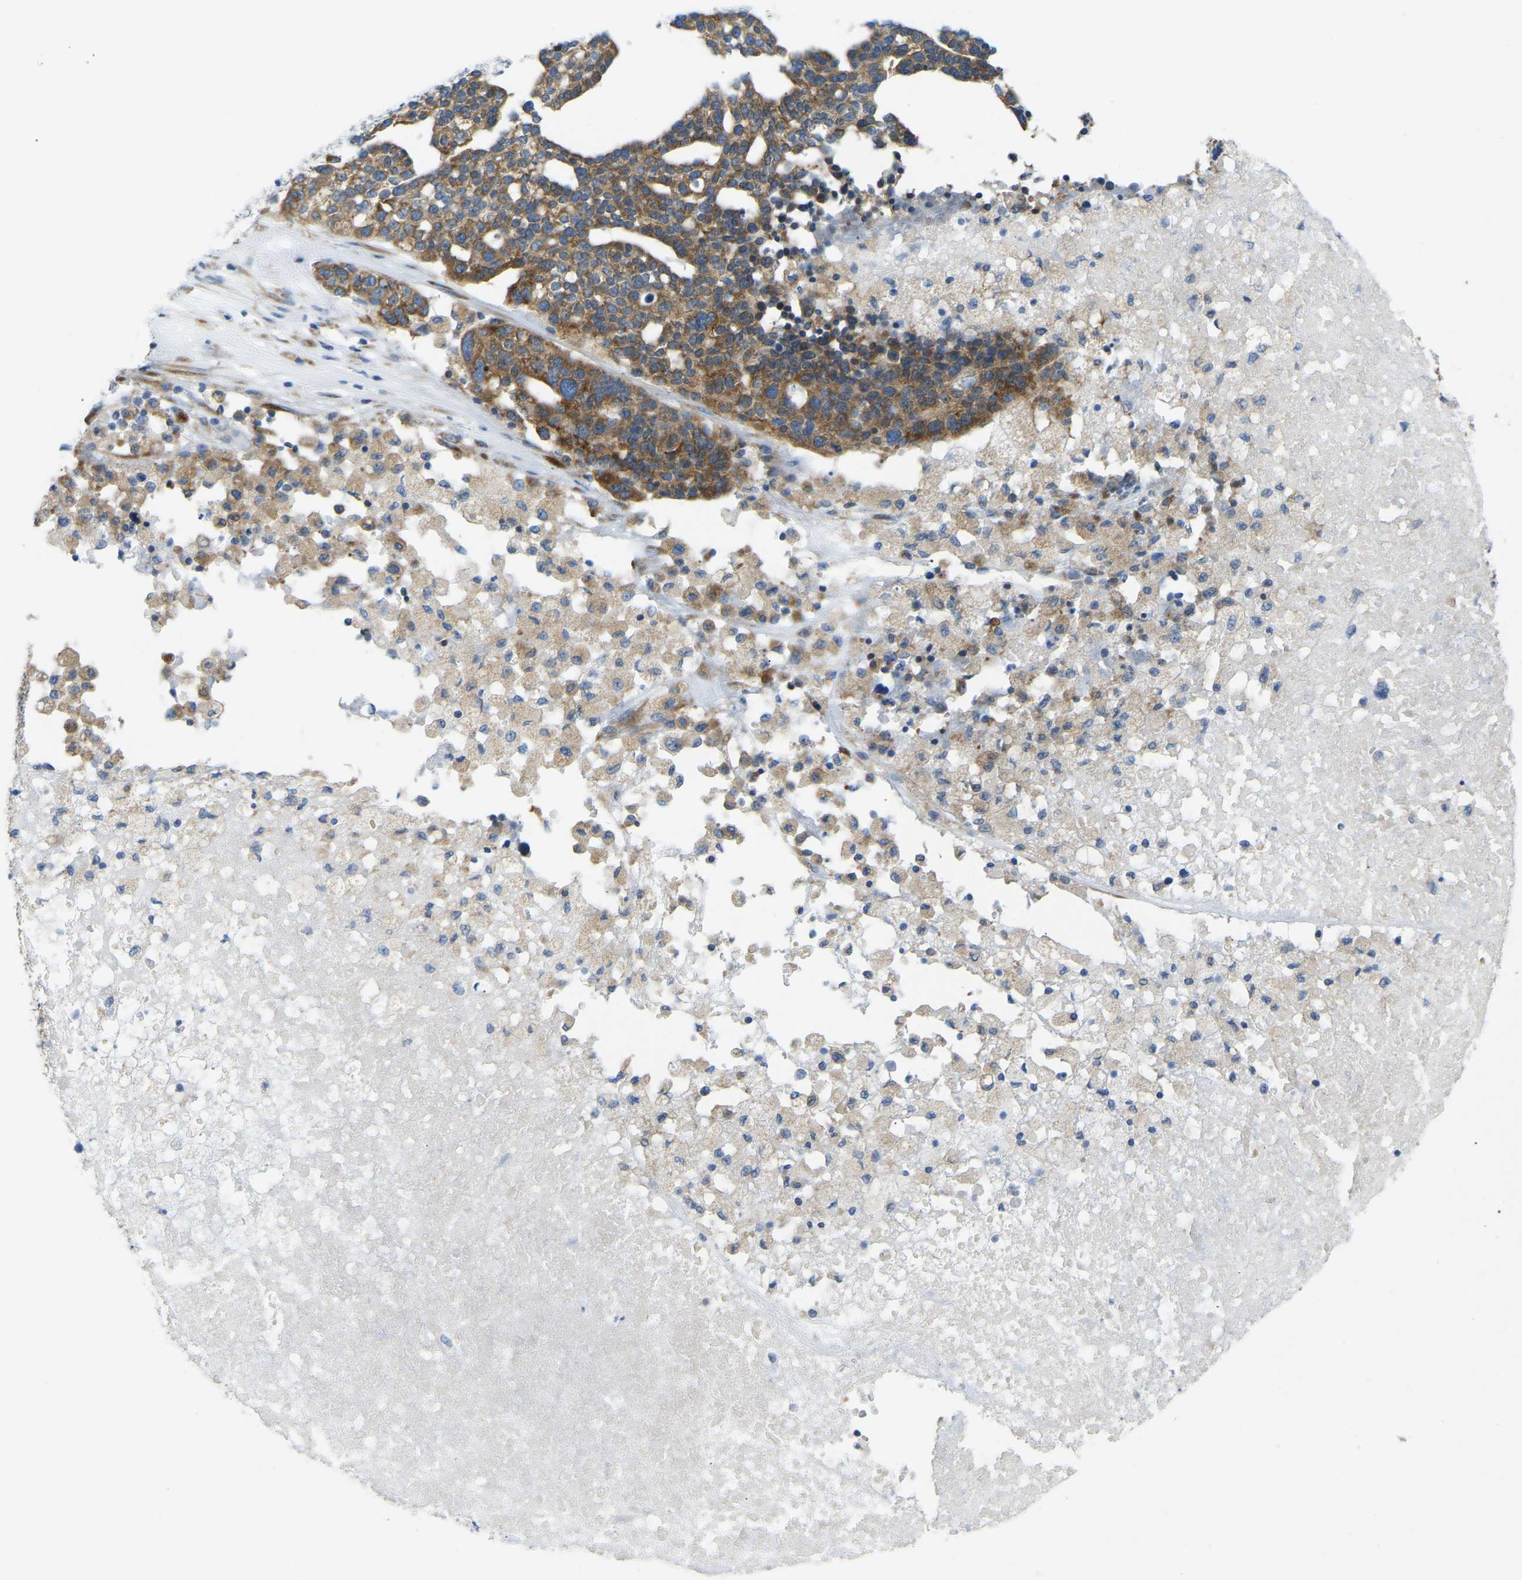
{"staining": {"intensity": "strong", "quantity": ">75%", "location": "cytoplasmic/membranous"}, "tissue": "ovarian cancer", "cell_type": "Tumor cells", "image_type": "cancer", "snomed": [{"axis": "morphology", "description": "Cystadenocarcinoma, serous, NOS"}, {"axis": "topography", "description": "Ovary"}], "caption": "Immunohistochemistry (IHC) histopathology image of neoplastic tissue: human ovarian serous cystadenocarcinoma stained using IHC displays high levels of strong protein expression localized specifically in the cytoplasmic/membranous of tumor cells, appearing as a cytoplasmic/membranous brown color.", "gene": "SND1", "patient": {"sex": "female", "age": 59}}